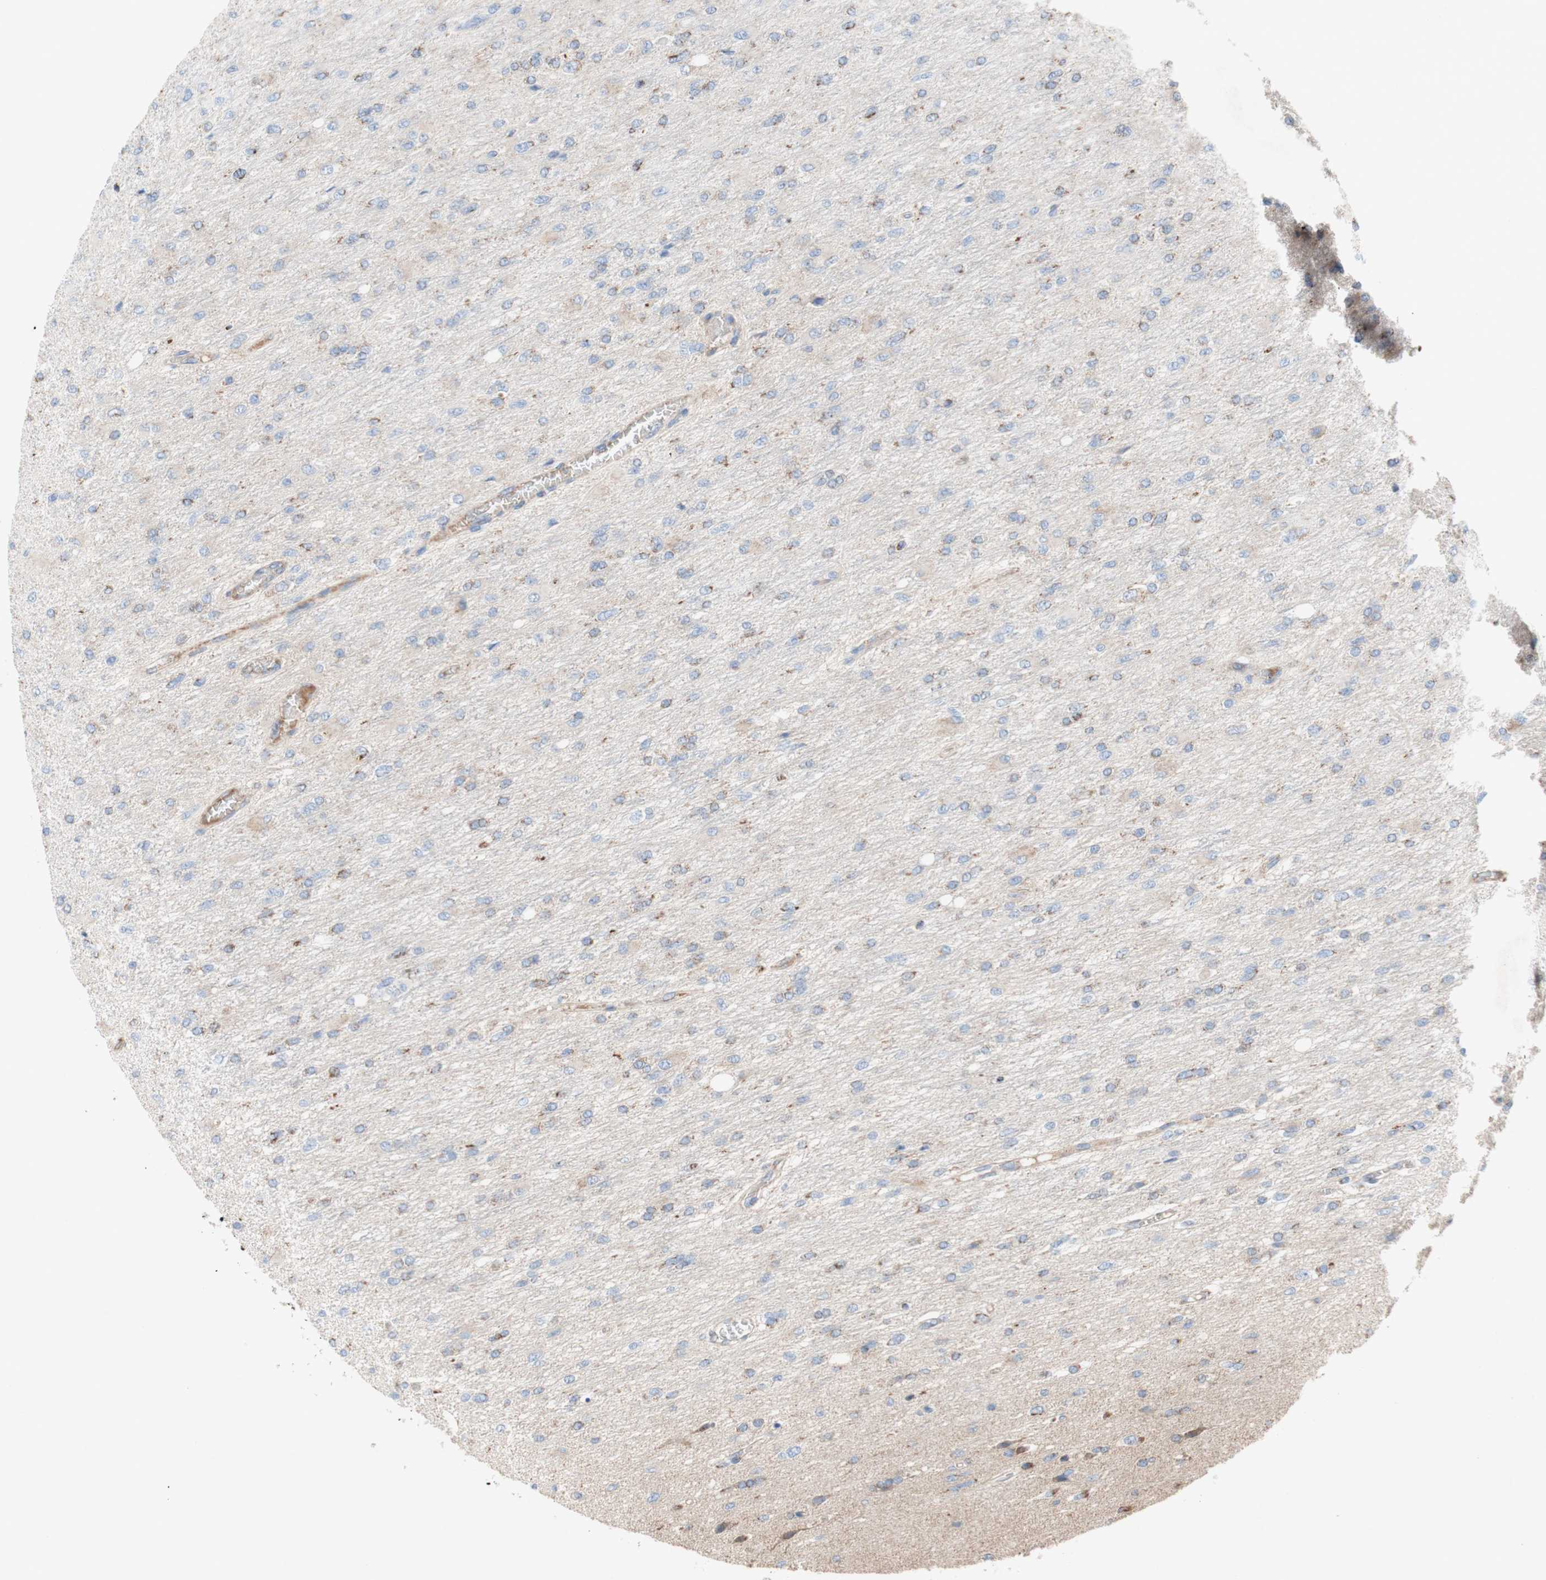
{"staining": {"intensity": "weak", "quantity": "<25%", "location": "cytoplasmic/membranous"}, "tissue": "glioma", "cell_type": "Tumor cells", "image_type": "cancer", "snomed": [{"axis": "morphology", "description": "Glioma, malignant, High grade"}, {"axis": "topography", "description": "Cerebral cortex"}], "caption": "The immunohistochemistry micrograph has no significant expression in tumor cells of glioma tissue.", "gene": "SDHB", "patient": {"sex": "female", "age": 36}}